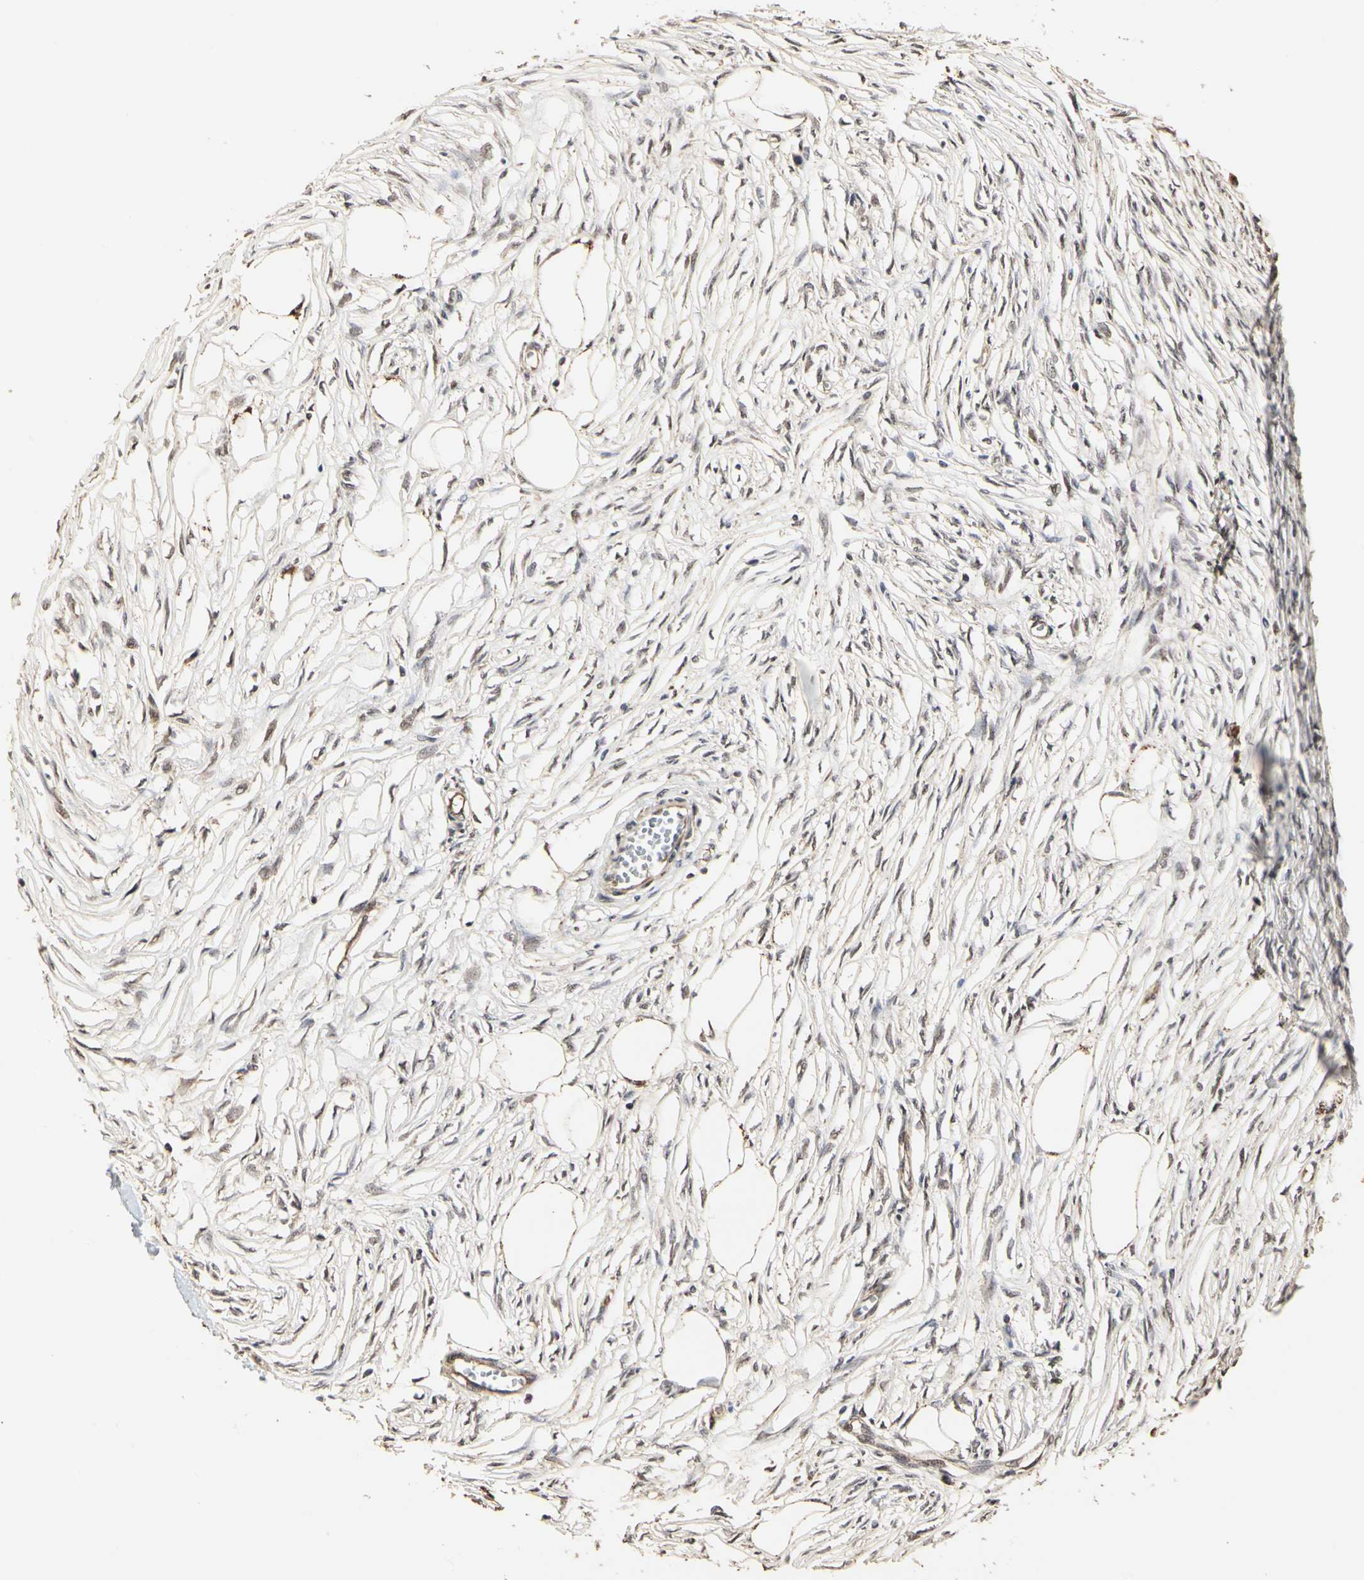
{"staining": {"intensity": "strong", "quantity": ">75%", "location": "cytoplasmic/membranous"}, "tissue": "adipose tissue", "cell_type": "Adipocytes", "image_type": "normal", "snomed": [{"axis": "morphology", "description": "Normal tissue, NOS"}, {"axis": "morphology", "description": "Sarcoma, NOS"}, {"axis": "topography", "description": "Skin"}, {"axis": "topography", "description": "Soft tissue"}], "caption": "There is high levels of strong cytoplasmic/membranous staining in adipocytes of normal adipose tissue, as demonstrated by immunohistochemical staining (brown color).", "gene": "TAOK1", "patient": {"sex": "female", "age": 51}}